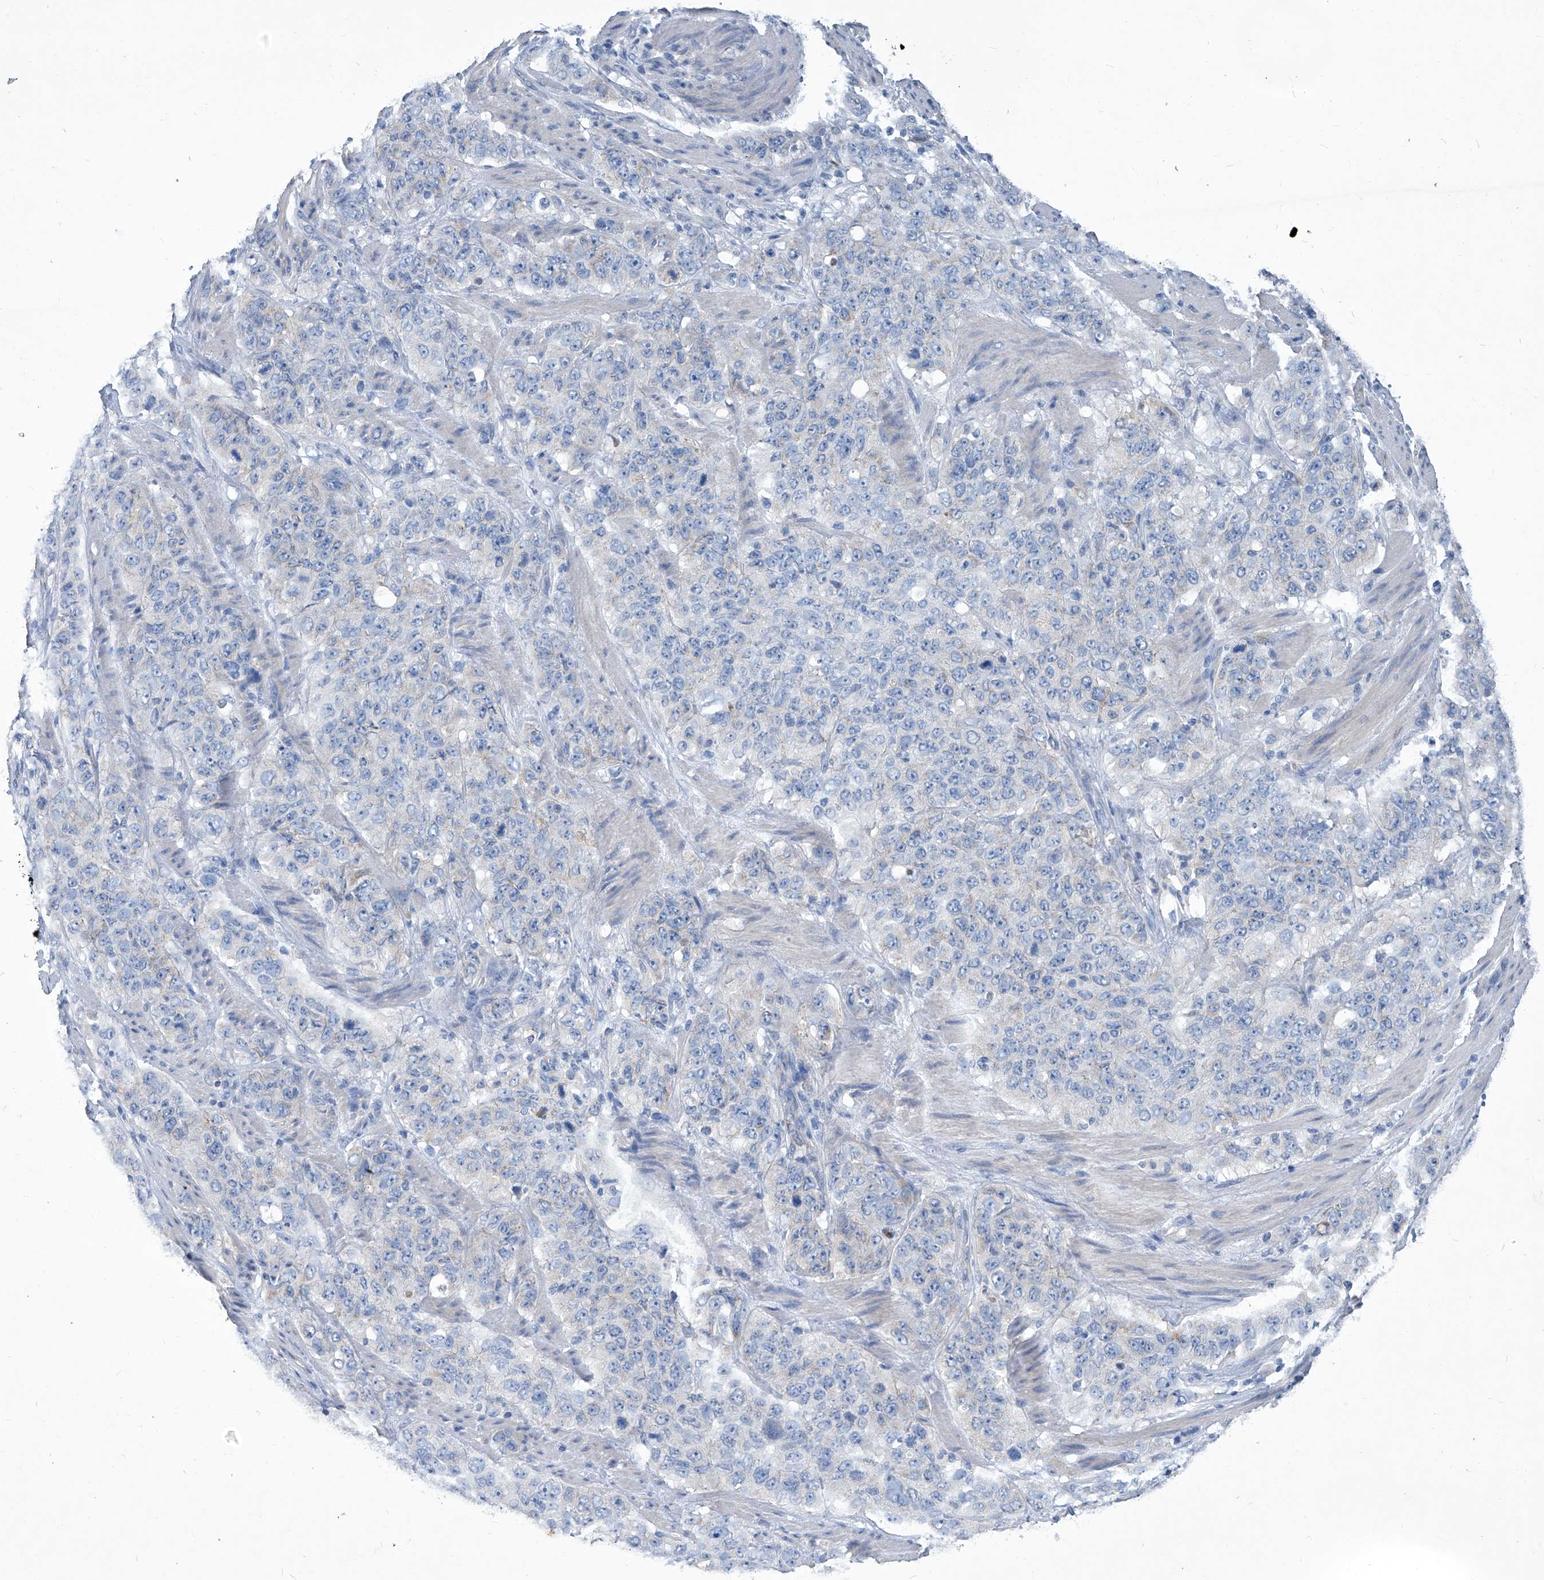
{"staining": {"intensity": "negative", "quantity": "none", "location": "none"}, "tissue": "stomach cancer", "cell_type": "Tumor cells", "image_type": "cancer", "snomed": [{"axis": "morphology", "description": "Adenocarcinoma, NOS"}, {"axis": "topography", "description": "Stomach"}], "caption": "Tumor cells show no significant staining in stomach cancer. (Immunohistochemistry (ihc), brightfield microscopy, high magnification).", "gene": "MTARC1", "patient": {"sex": "male", "age": 48}}